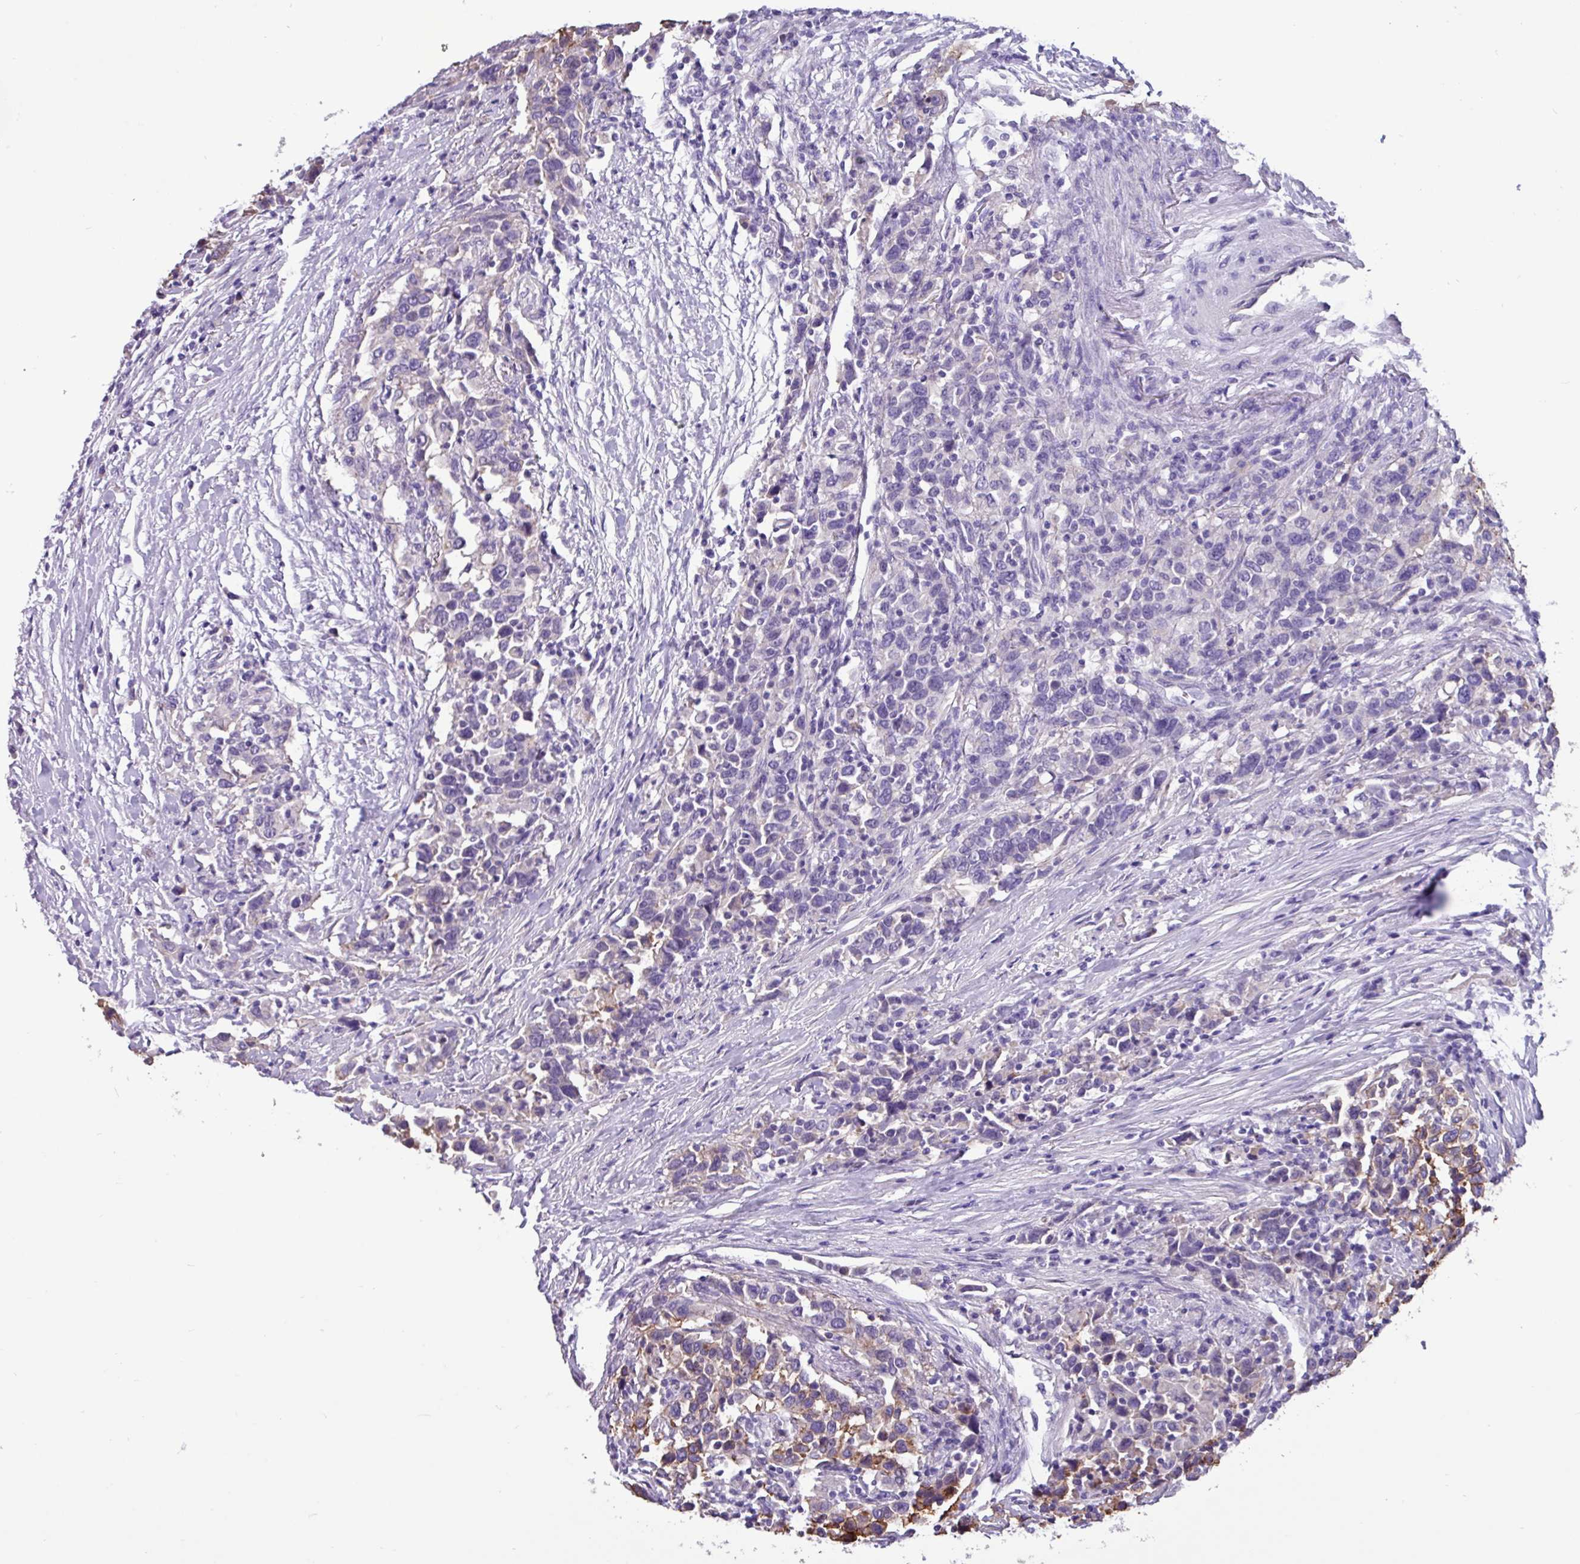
{"staining": {"intensity": "weak", "quantity": "<25%", "location": "cytoplasmic/membranous"}, "tissue": "pancreatic cancer", "cell_type": "Tumor cells", "image_type": "cancer", "snomed": [{"axis": "morphology", "description": "Adenocarcinoma, NOS"}, {"axis": "topography", "description": "Pancreas"}], "caption": "DAB (3,3'-diaminobenzidine) immunohistochemical staining of human pancreatic cancer reveals no significant positivity in tumor cells.", "gene": "EPCAM", "patient": {"sex": "male", "age": 68}}